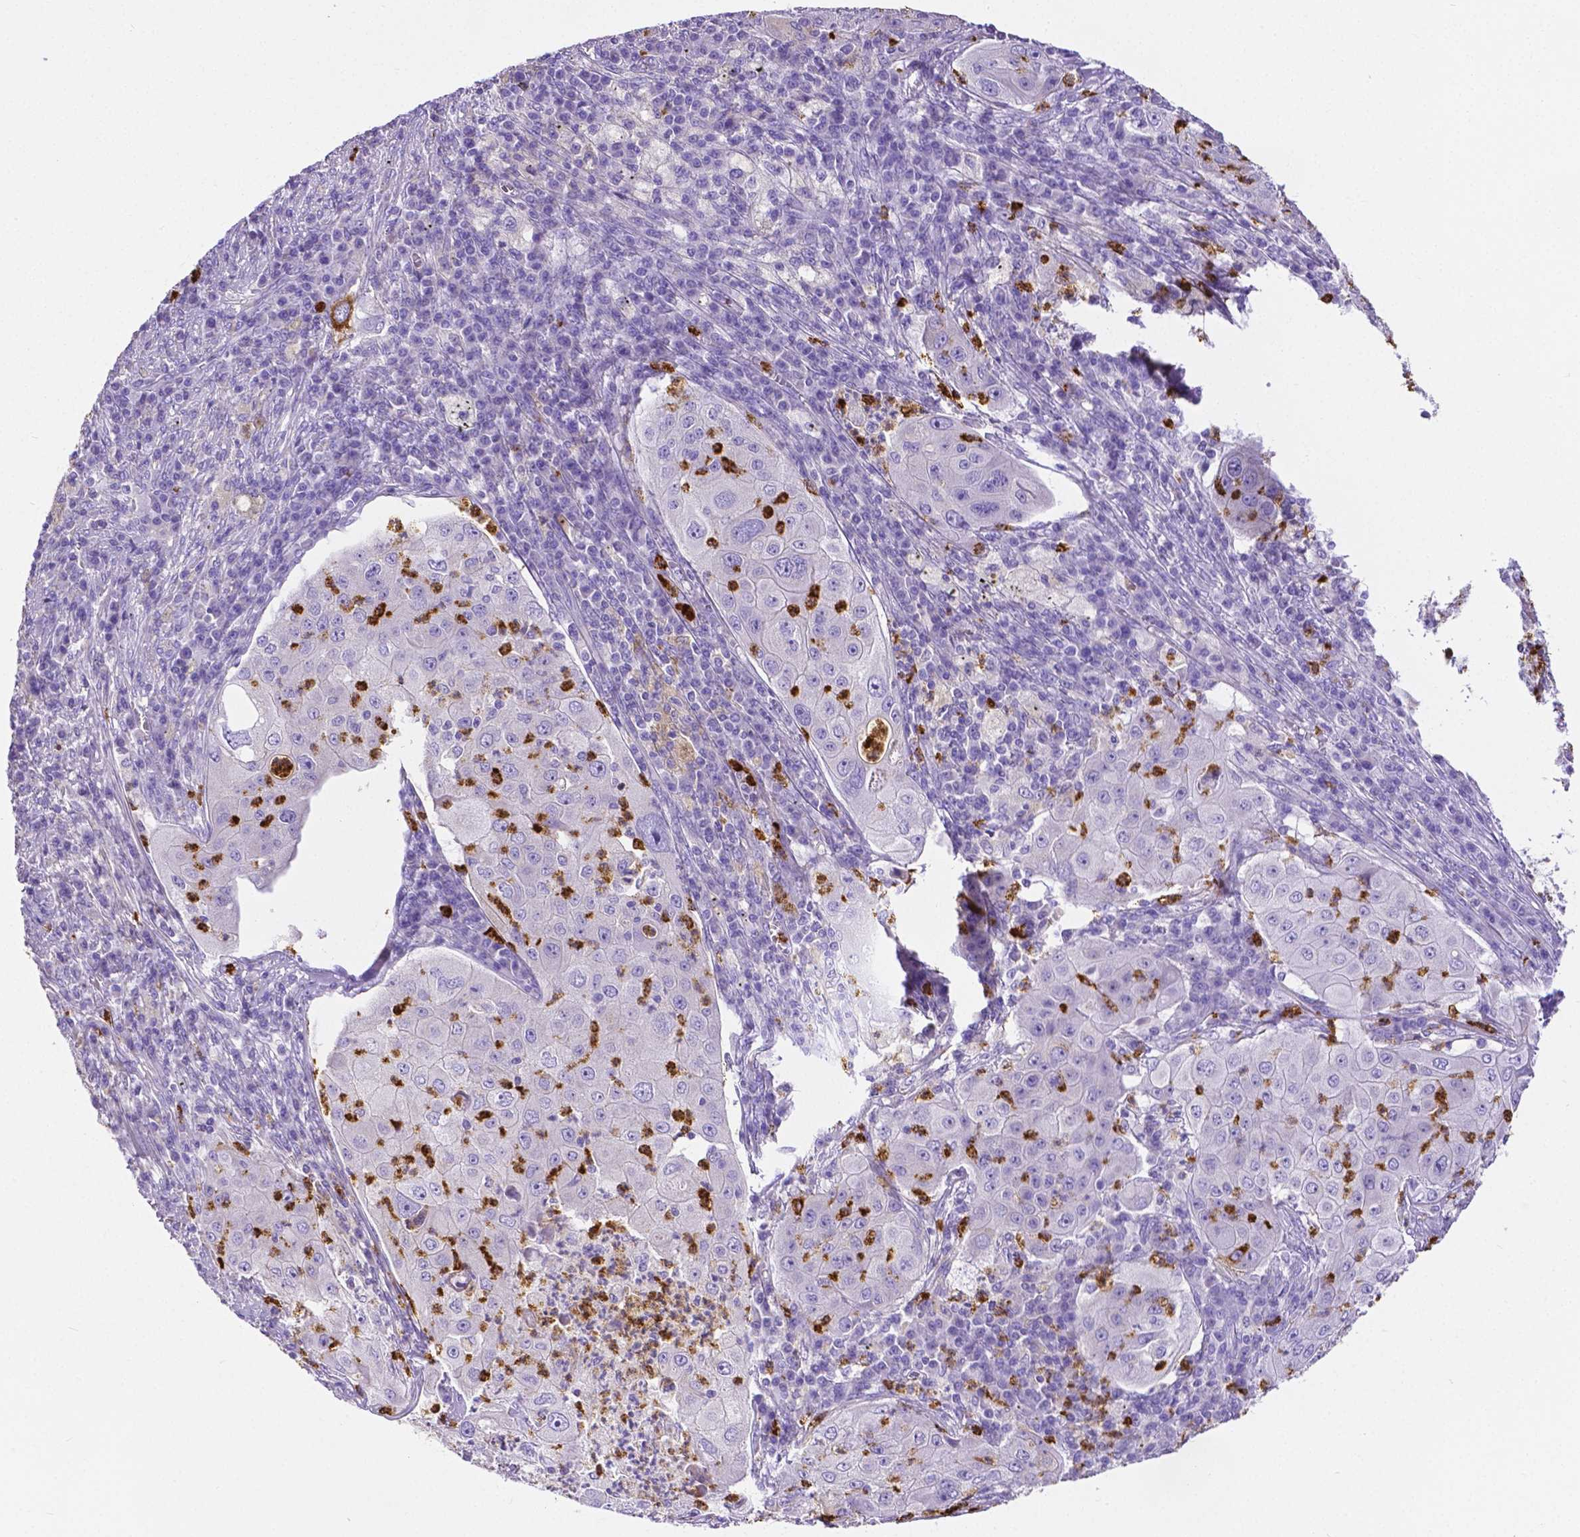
{"staining": {"intensity": "negative", "quantity": "none", "location": "none"}, "tissue": "lung cancer", "cell_type": "Tumor cells", "image_type": "cancer", "snomed": [{"axis": "morphology", "description": "Squamous cell carcinoma, NOS"}, {"axis": "topography", "description": "Lung"}], "caption": "This is a histopathology image of immunohistochemistry staining of lung cancer, which shows no positivity in tumor cells.", "gene": "MMP9", "patient": {"sex": "female", "age": 59}}